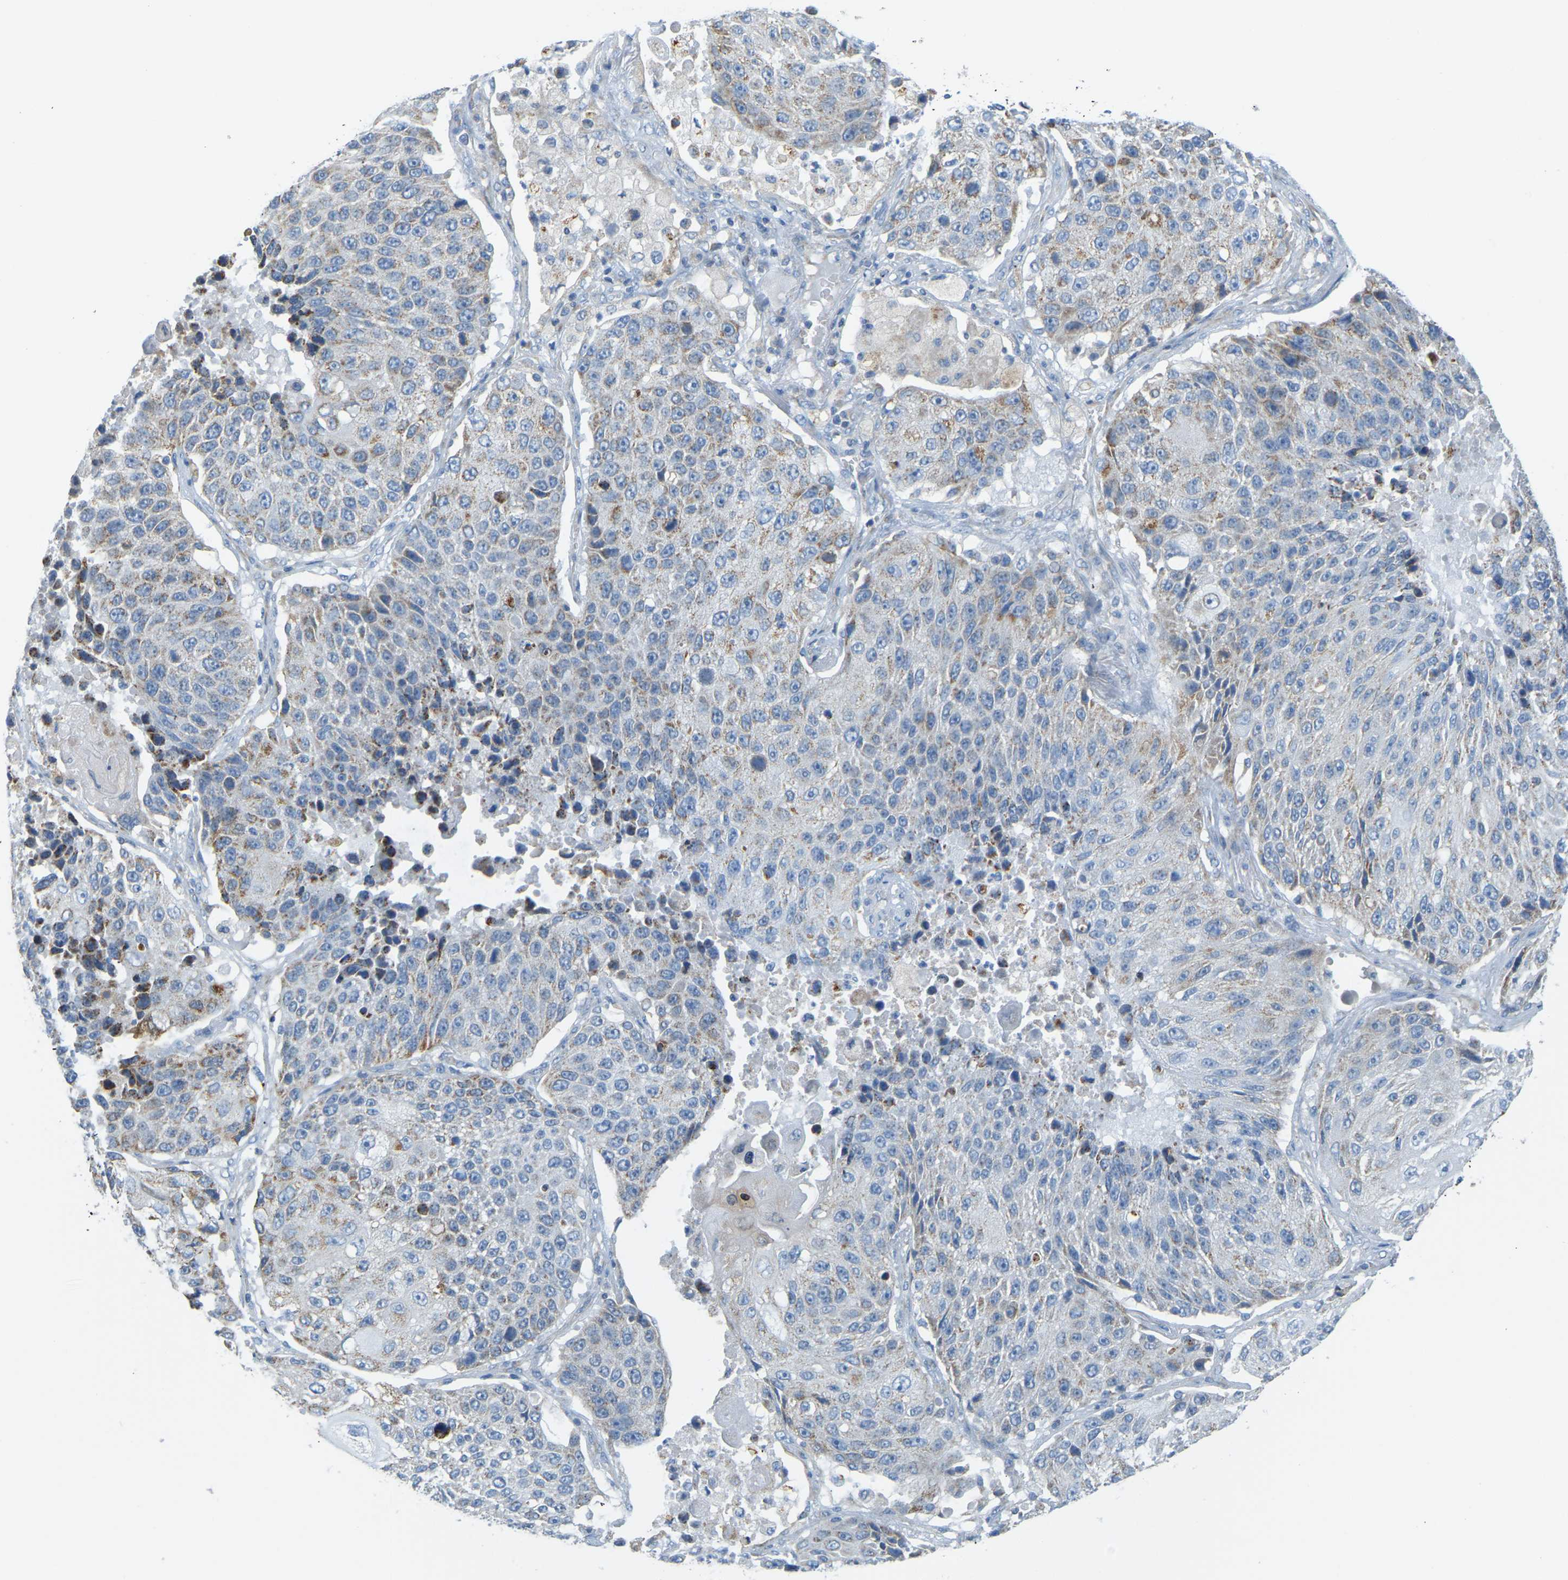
{"staining": {"intensity": "moderate", "quantity": "<25%", "location": "cytoplasmic/membranous"}, "tissue": "lung cancer", "cell_type": "Tumor cells", "image_type": "cancer", "snomed": [{"axis": "morphology", "description": "Squamous cell carcinoma, NOS"}, {"axis": "topography", "description": "Lung"}], "caption": "An immunohistochemistry histopathology image of neoplastic tissue is shown. Protein staining in brown labels moderate cytoplasmic/membranous positivity in lung cancer within tumor cells.", "gene": "GDA", "patient": {"sex": "male", "age": 61}}